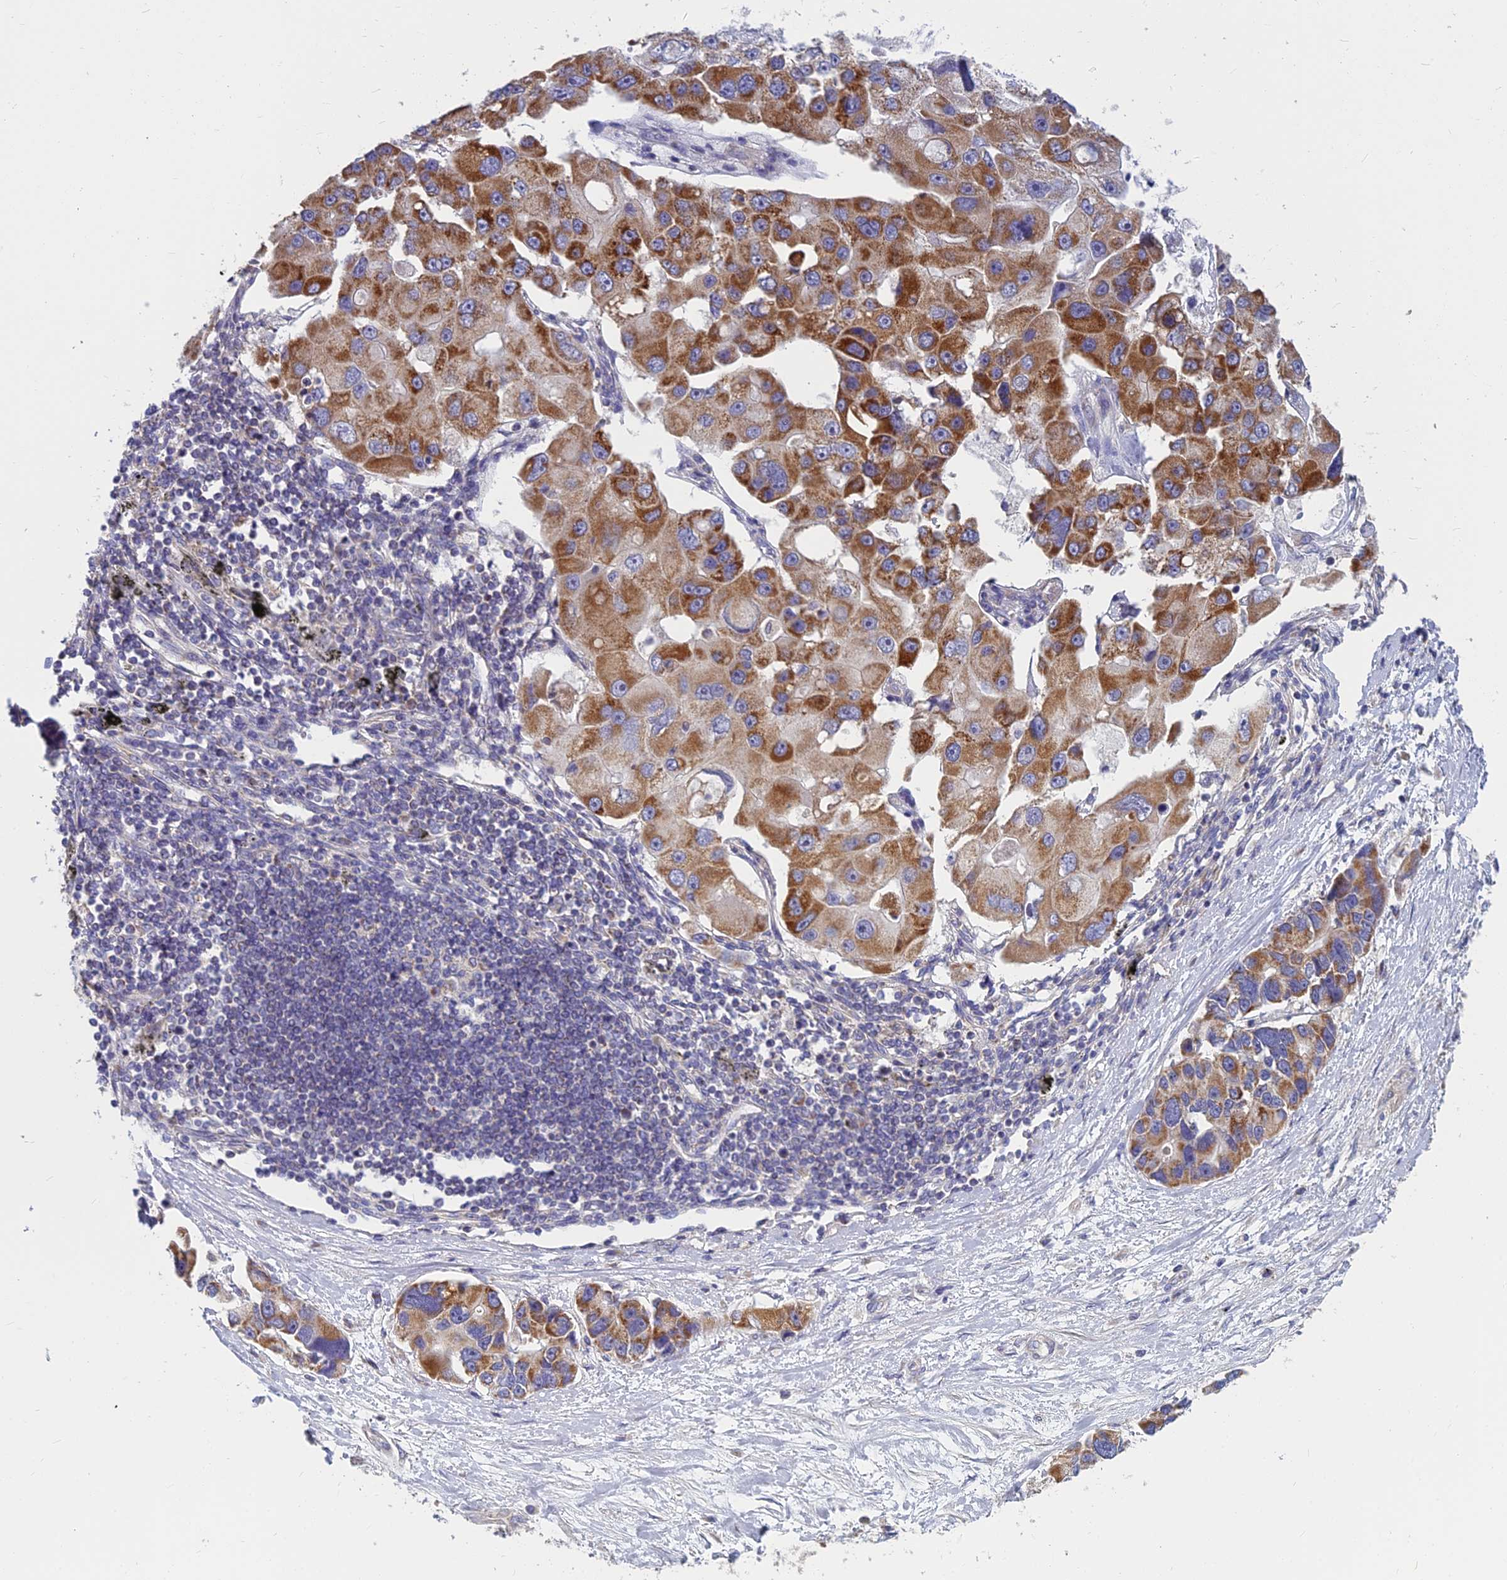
{"staining": {"intensity": "strong", "quantity": "25%-75%", "location": "cytoplasmic/membranous"}, "tissue": "lung cancer", "cell_type": "Tumor cells", "image_type": "cancer", "snomed": [{"axis": "morphology", "description": "Adenocarcinoma, NOS"}, {"axis": "topography", "description": "Lung"}], "caption": "Protein staining reveals strong cytoplasmic/membranous staining in approximately 25%-75% of tumor cells in lung cancer (adenocarcinoma). Ihc stains the protein of interest in brown and the nuclei are stained blue.", "gene": "COX20", "patient": {"sex": "female", "age": 54}}